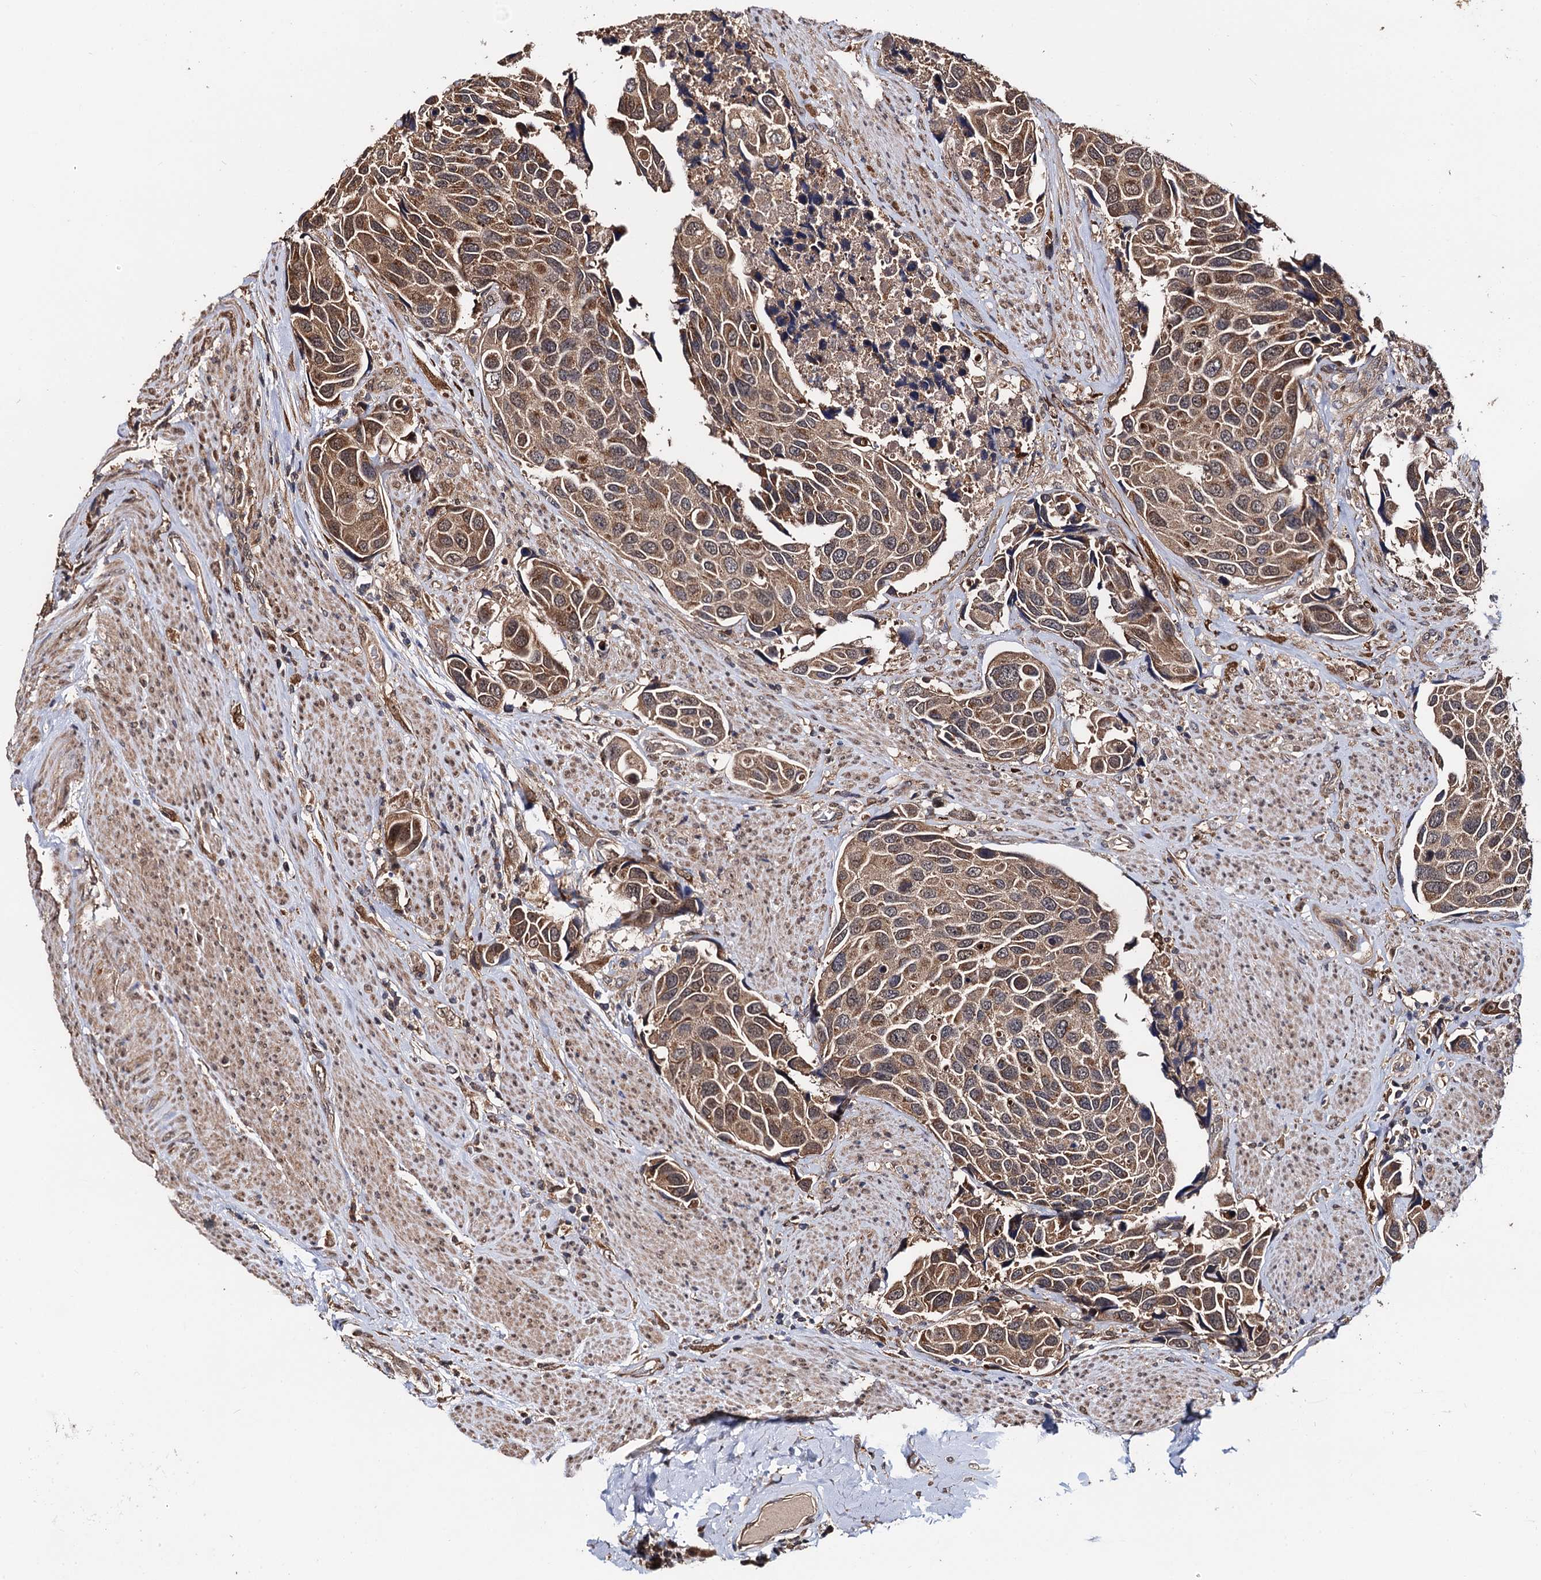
{"staining": {"intensity": "moderate", "quantity": ">75%", "location": "cytoplasmic/membranous"}, "tissue": "urothelial cancer", "cell_type": "Tumor cells", "image_type": "cancer", "snomed": [{"axis": "morphology", "description": "Urothelial carcinoma, High grade"}, {"axis": "topography", "description": "Urinary bladder"}], "caption": "This micrograph demonstrates IHC staining of high-grade urothelial carcinoma, with medium moderate cytoplasmic/membranous positivity in approximately >75% of tumor cells.", "gene": "MIER2", "patient": {"sex": "male", "age": 74}}